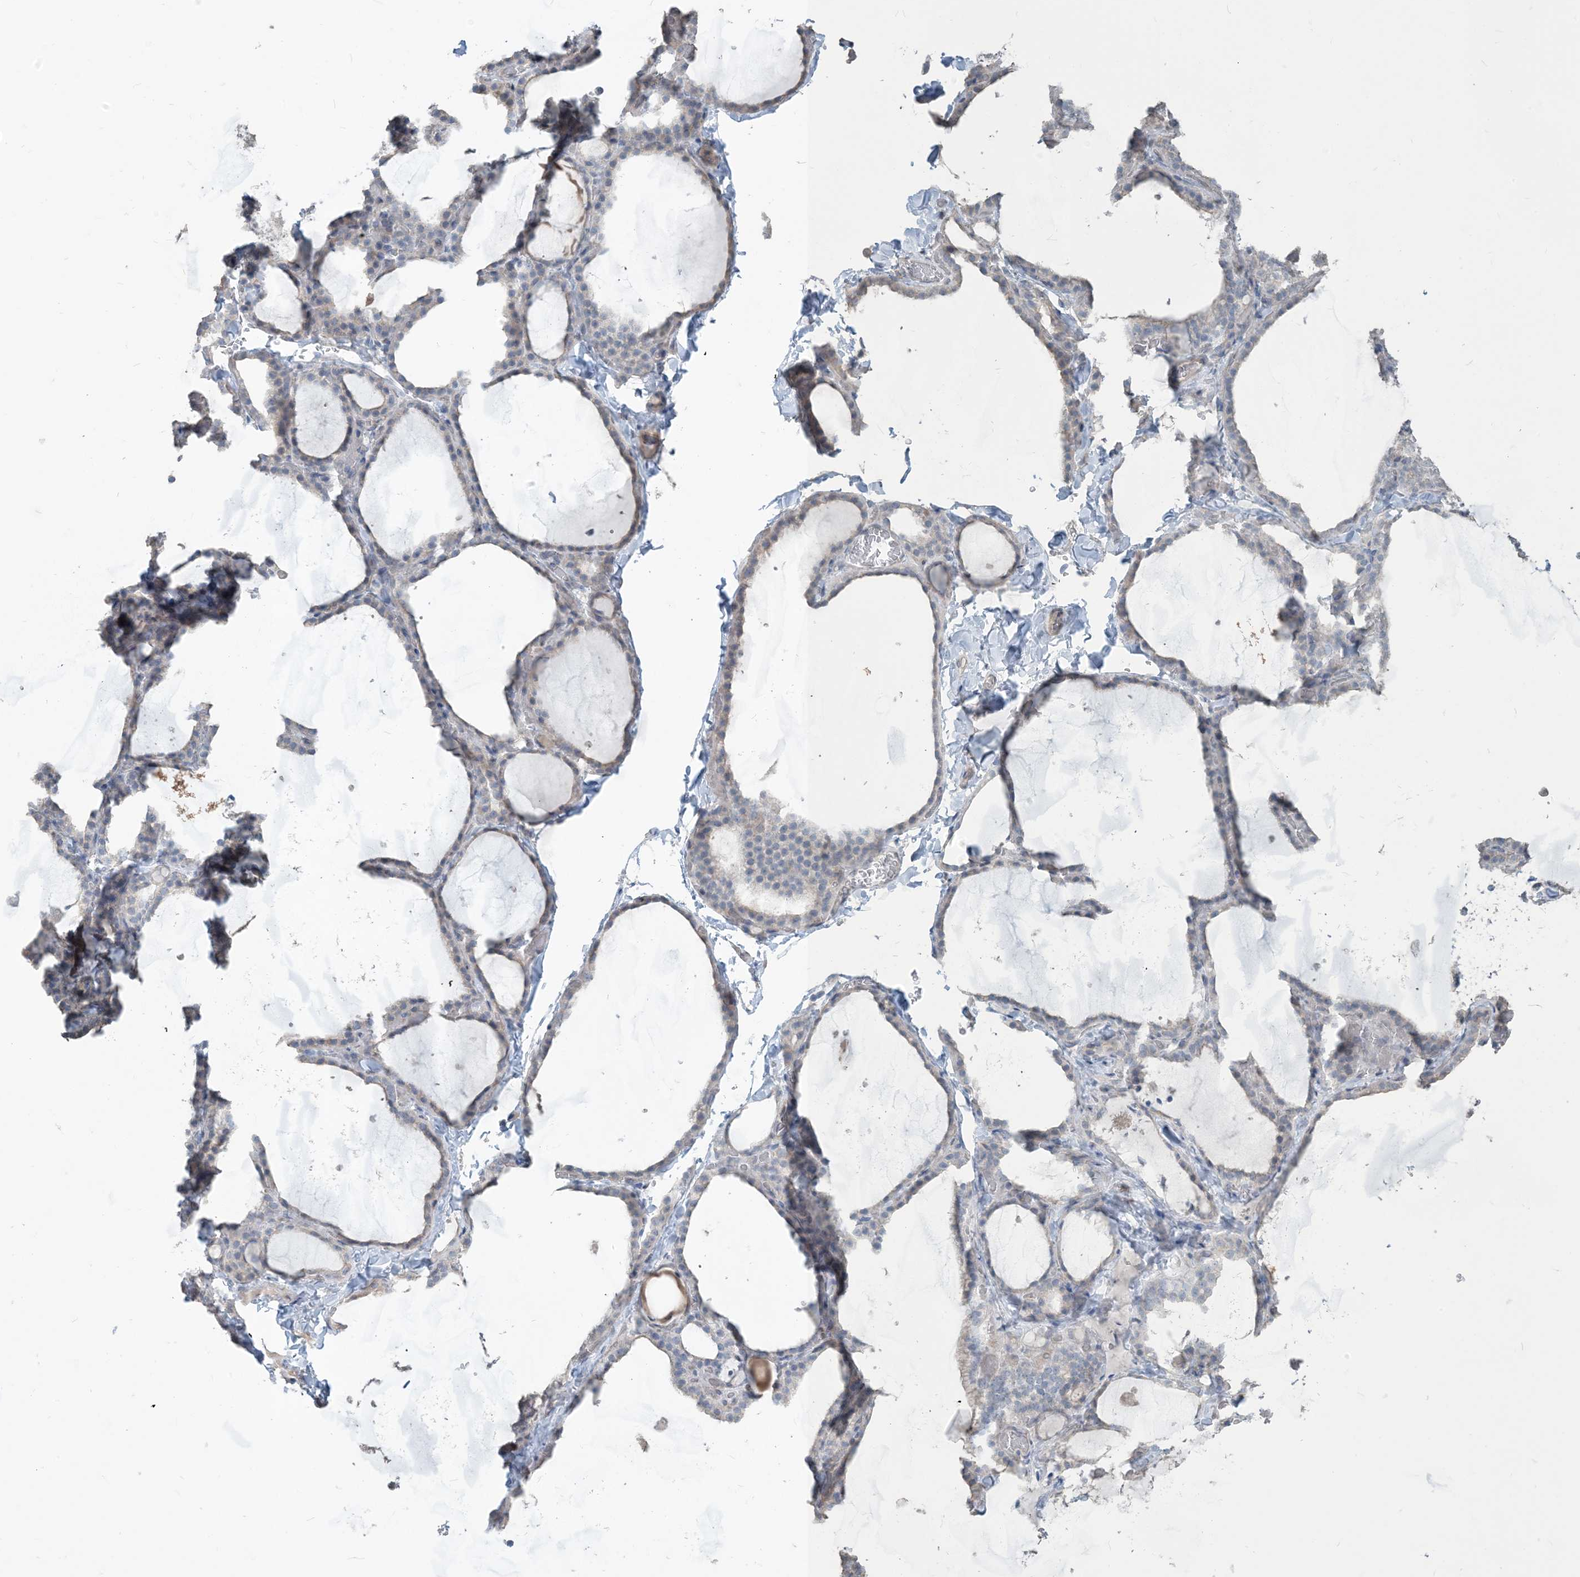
{"staining": {"intensity": "negative", "quantity": "none", "location": "none"}, "tissue": "thyroid gland", "cell_type": "Glandular cells", "image_type": "normal", "snomed": [{"axis": "morphology", "description": "Normal tissue, NOS"}, {"axis": "topography", "description": "Thyroid gland"}], "caption": "A high-resolution image shows immunohistochemistry staining of normal thyroid gland, which shows no significant expression in glandular cells. (DAB immunohistochemistry, high magnification).", "gene": "NPHS2", "patient": {"sex": "female", "age": 22}}